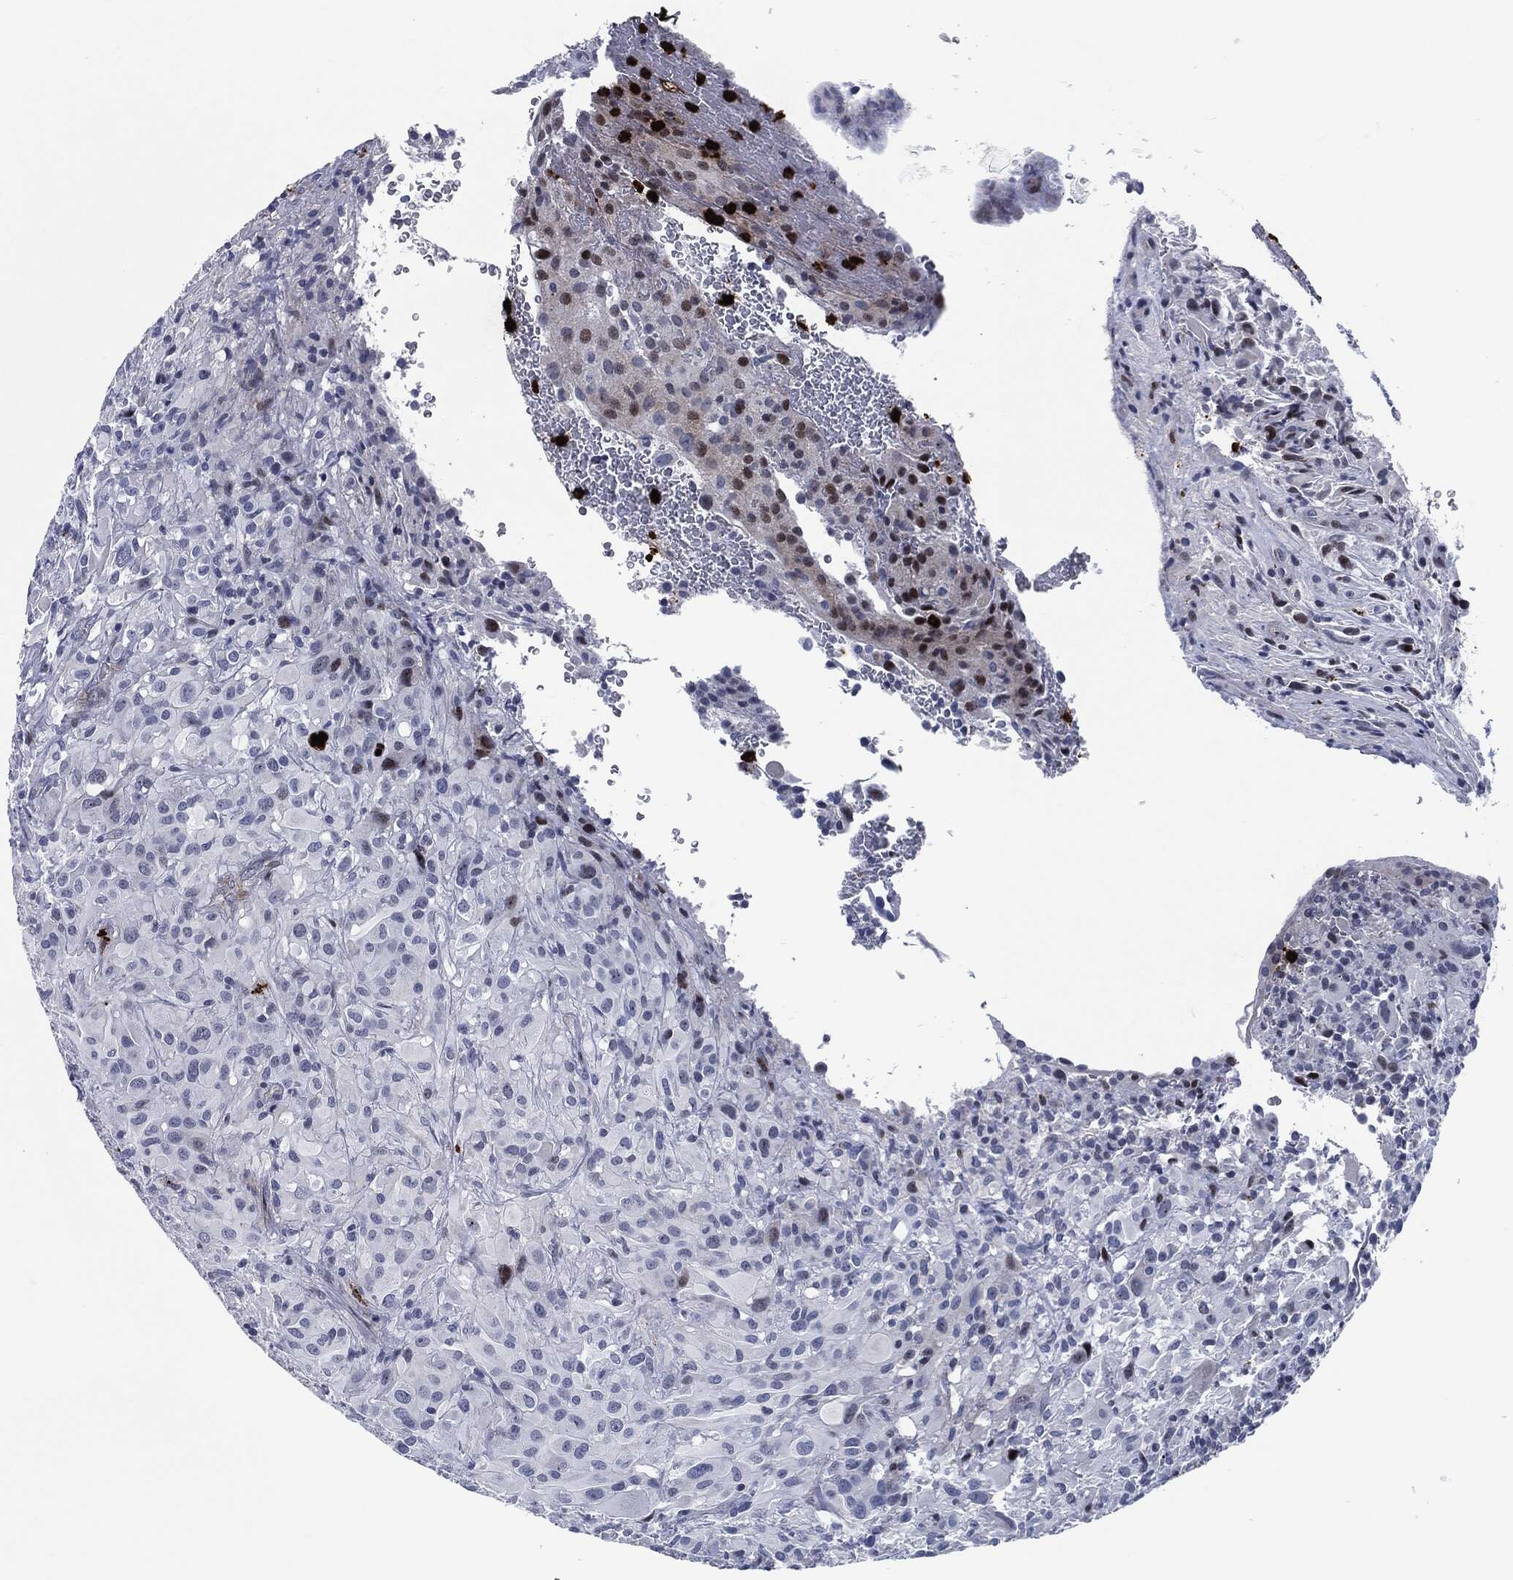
{"staining": {"intensity": "weak", "quantity": "<25%", "location": "nuclear"}, "tissue": "glioma", "cell_type": "Tumor cells", "image_type": "cancer", "snomed": [{"axis": "morphology", "description": "Glioma, malignant, High grade"}, {"axis": "topography", "description": "Cerebral cortex"}], "caption": "Tumor cells show no significant expression in malignant glioma (high-grade). (Immunohistochemistry, brightfield microscopy, high magnification).", "gene": "MPO", "patient": {"sex": "male", "age": 35}}